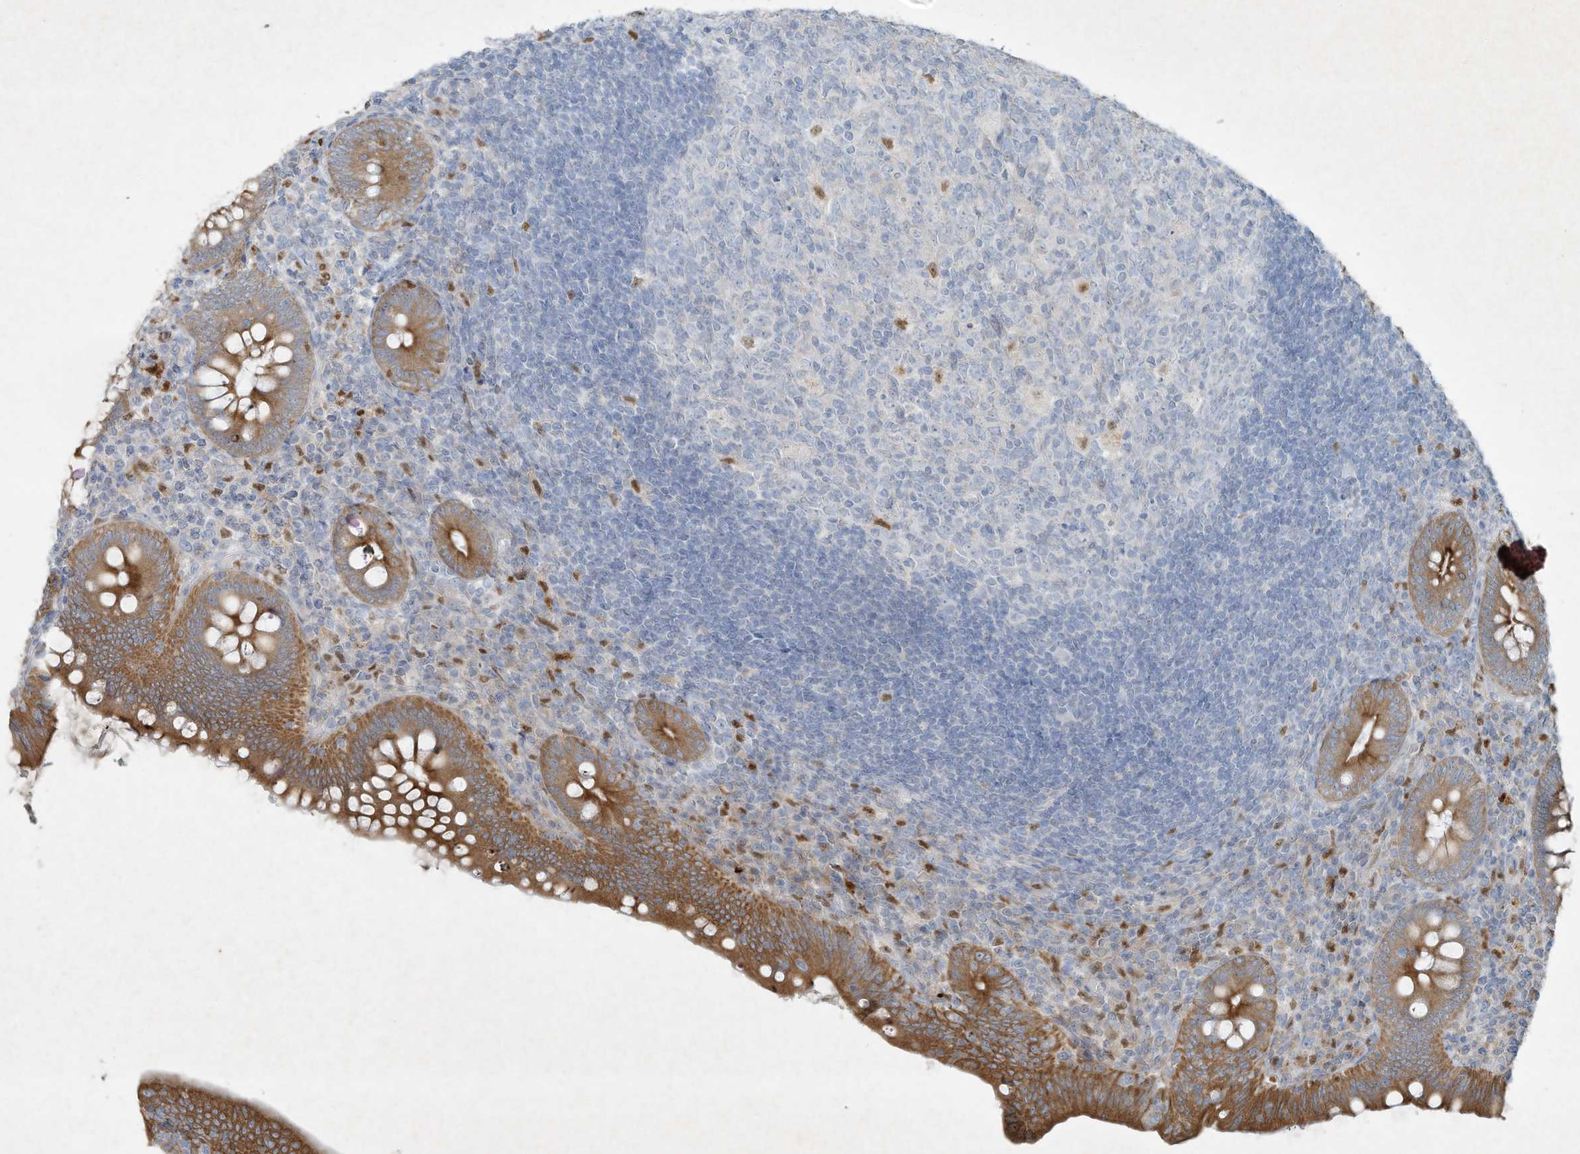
{"staining": {"intensity": "moderate", "quantity": ">75%", "location": "cytoplasmic/membranous"}, "tissue": "appendix", "cell_type": "Glandular cells", "image_type": "normal", "snomed": [{"axis": "morphology", "description": "Normal tissue, NOS"}, {"axis": "topography", "description": "Appendix"}], "caption": "Moderate cytoplasmic/membranous protein expression is seen in about >75% of glandular cells in appendix.", "gene": "TUBE1", "patient": {"sex": "male", "age": 14}}